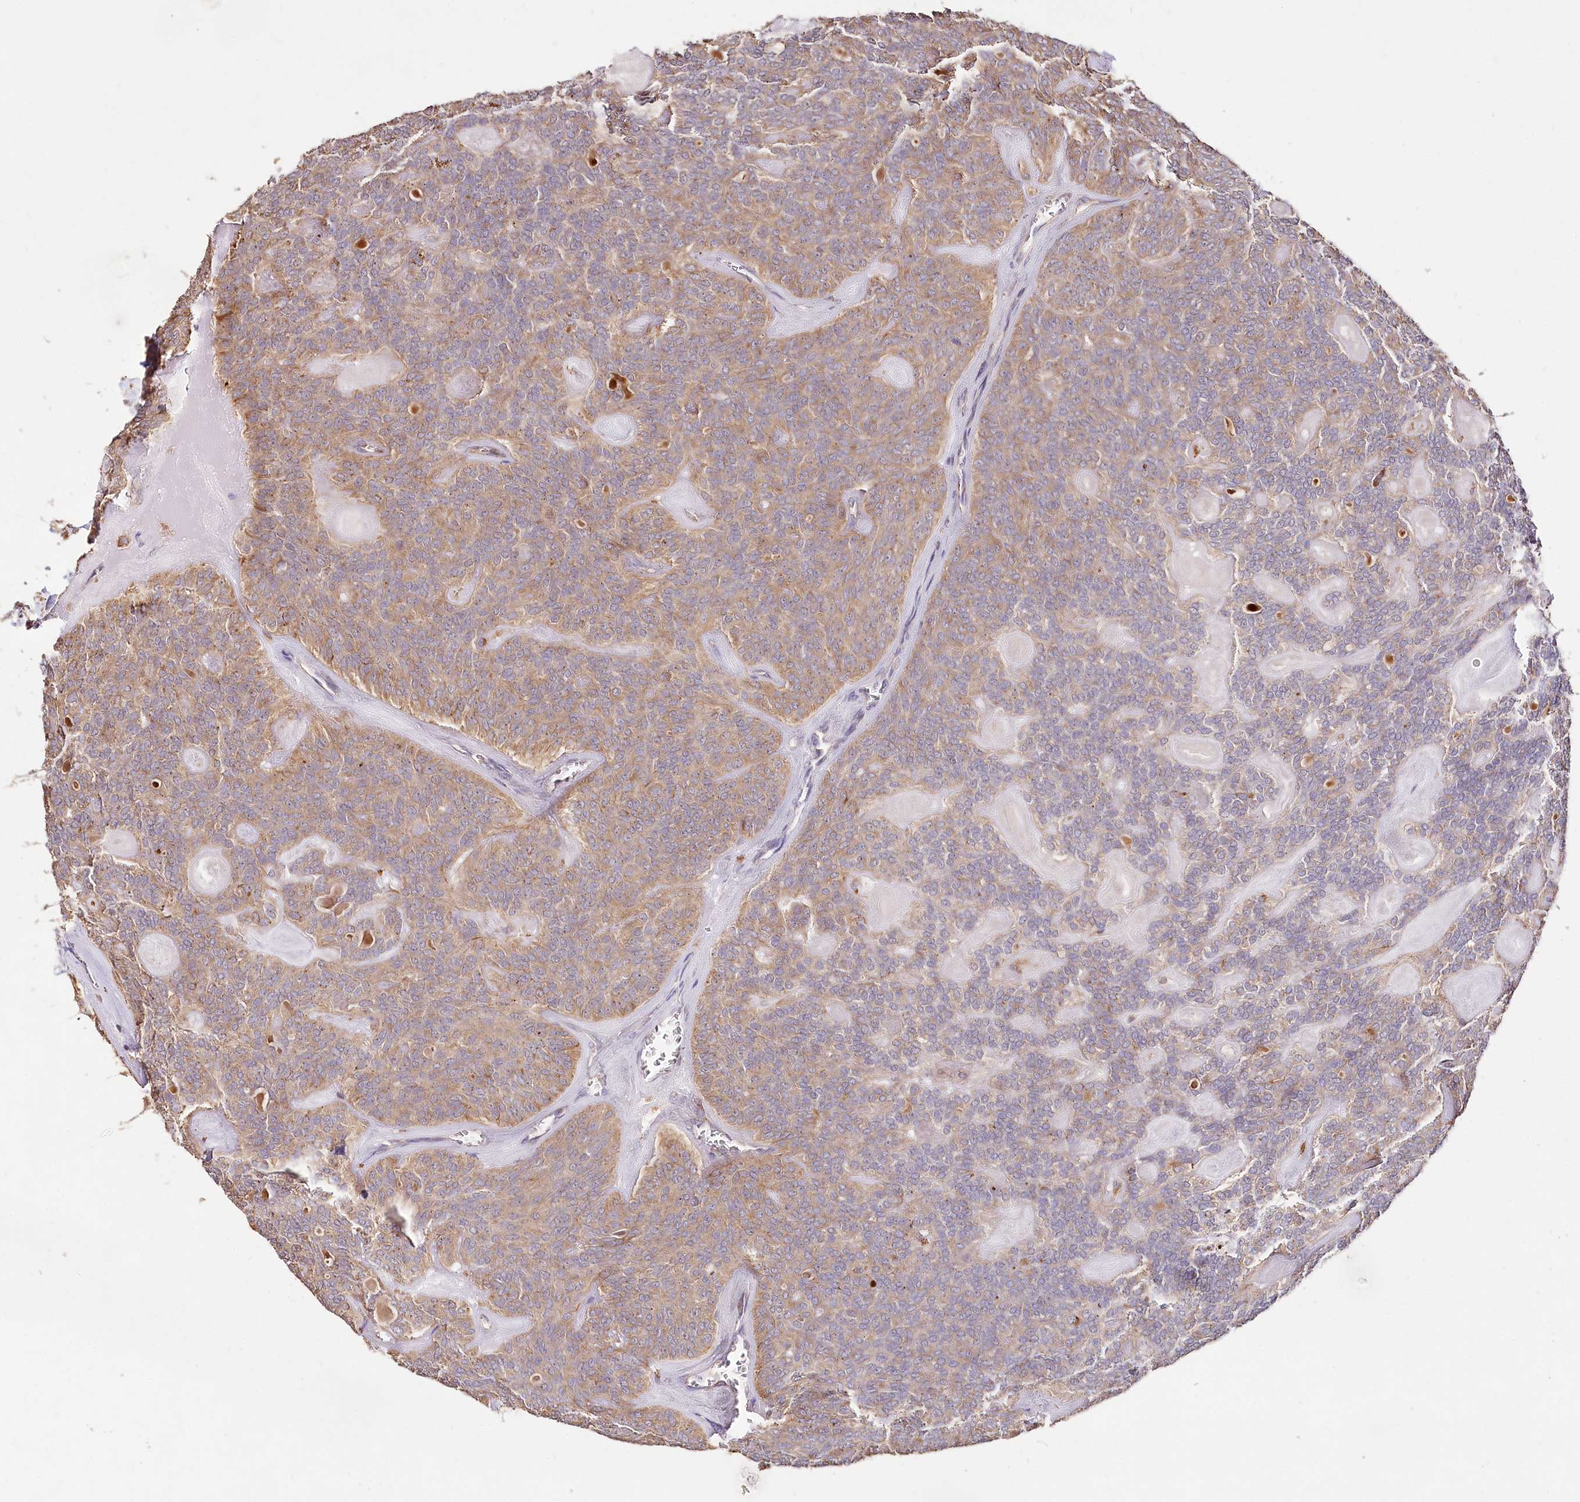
{"staining": {"intensity": "moderate", "quantity": ">75%", "location": "cytoplasmic/membranous"}, "tissue": "head and neck cancer", "cell_type": "Tumor cells", "image_type": "cancer", "snomed": [{"axis": "morphology", "description": "Adenocarcinoma, NOS"}, {"axis": "topography", "description": "Head-Neck"}], "caption": "The micrograph shows immunohistochemical staining of head and neck adenocarcinoma. There is moderate cytoplasmic/membranous positivity is appreciated in about >75% of tumor cells. (IHC, brightfield microscopy, high magnification).", "gene": "DMXL1", "patient": {"sex": "male", "age": 66}}